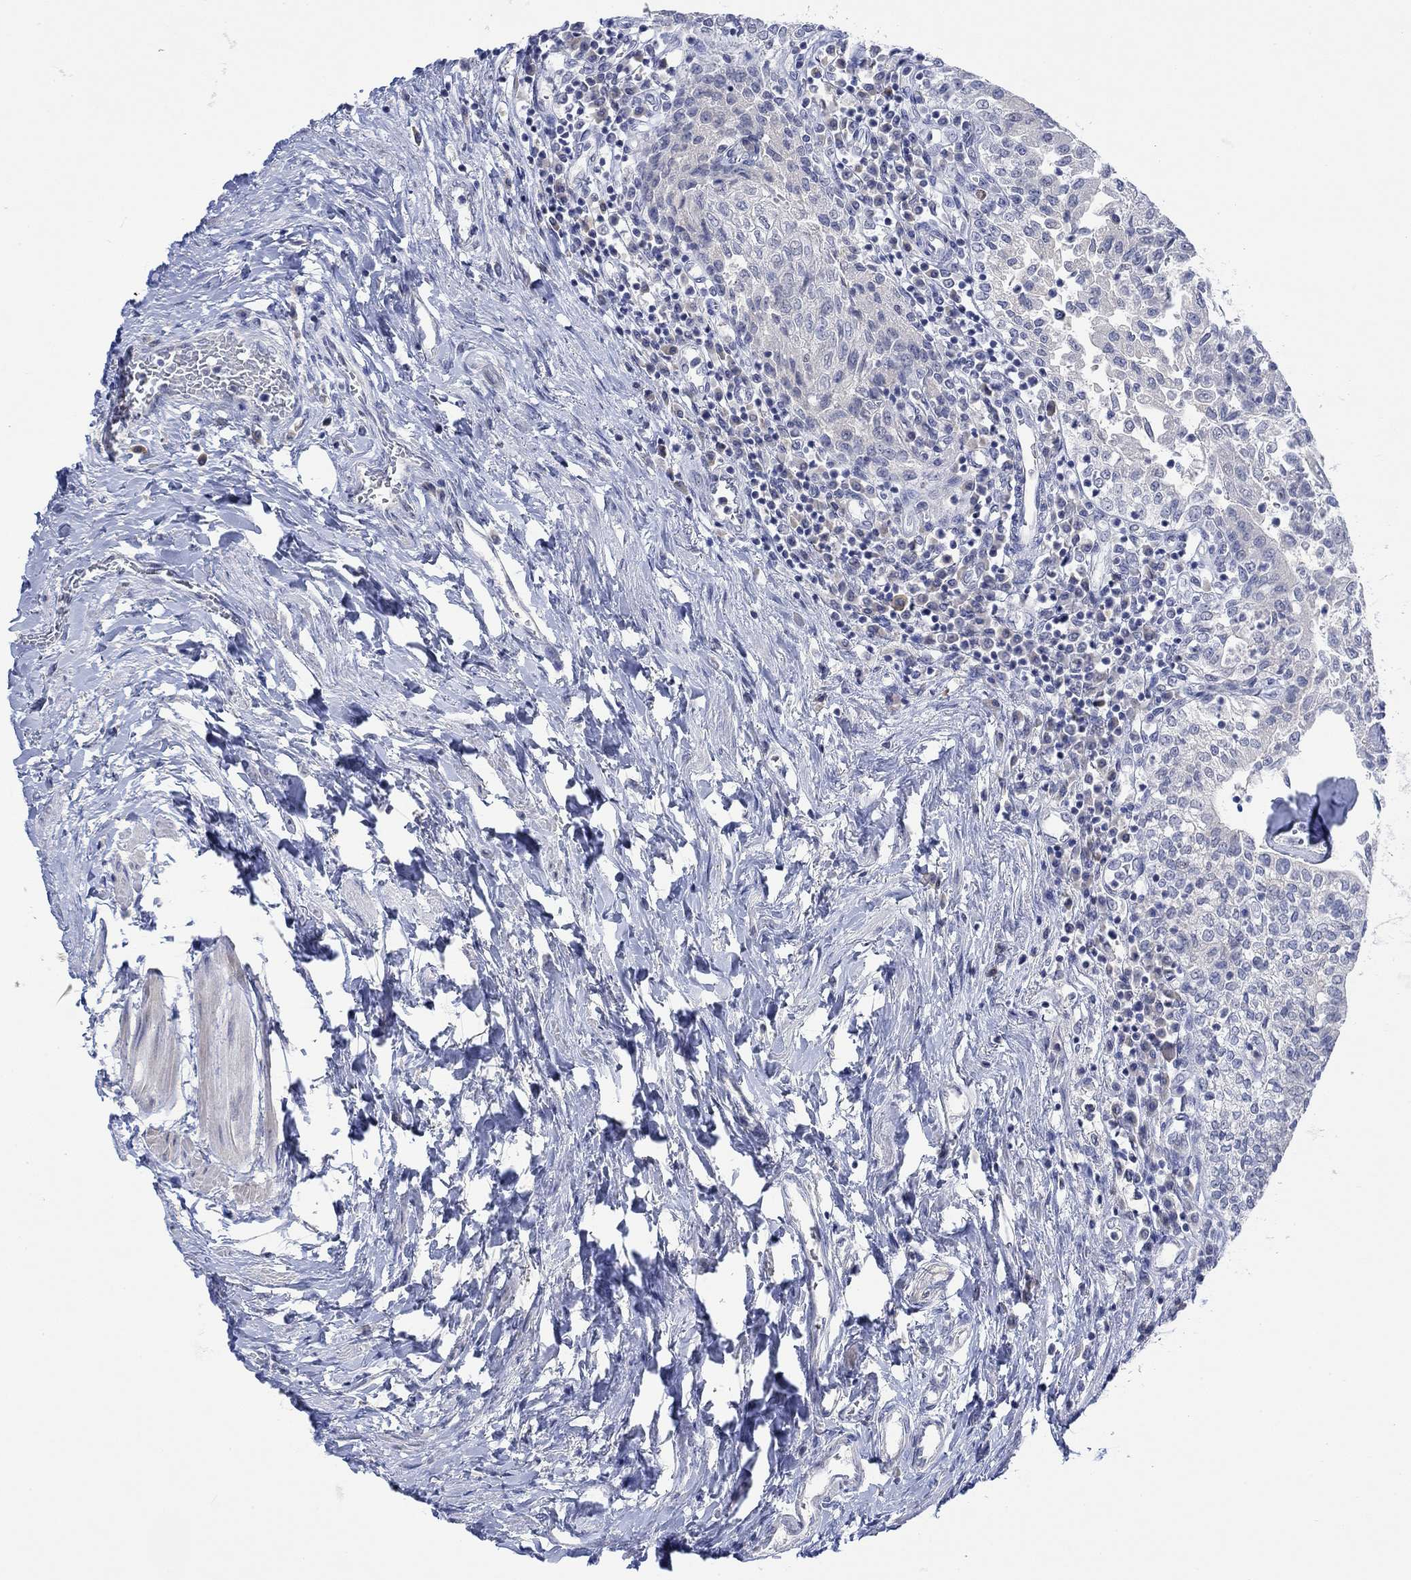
{"staining": {"intensity": "negative", "quantity": "none", "location": "none"}, "tissue": "urothelial cancer", "cell_type": "Tumor cells", "image_type": "cancer", "snomed": [{"axis": "morphology", "description": "Urothelial carcinoma, Low grade"}, {"axis": "topography", "description": "Urinary bladder"}], "caption": "Photomicrograph shows no significant protein staining in tumor cells of urothelial cancer.", "gene": "DLK1", "patient": {"sex": "male", "age": 78}}